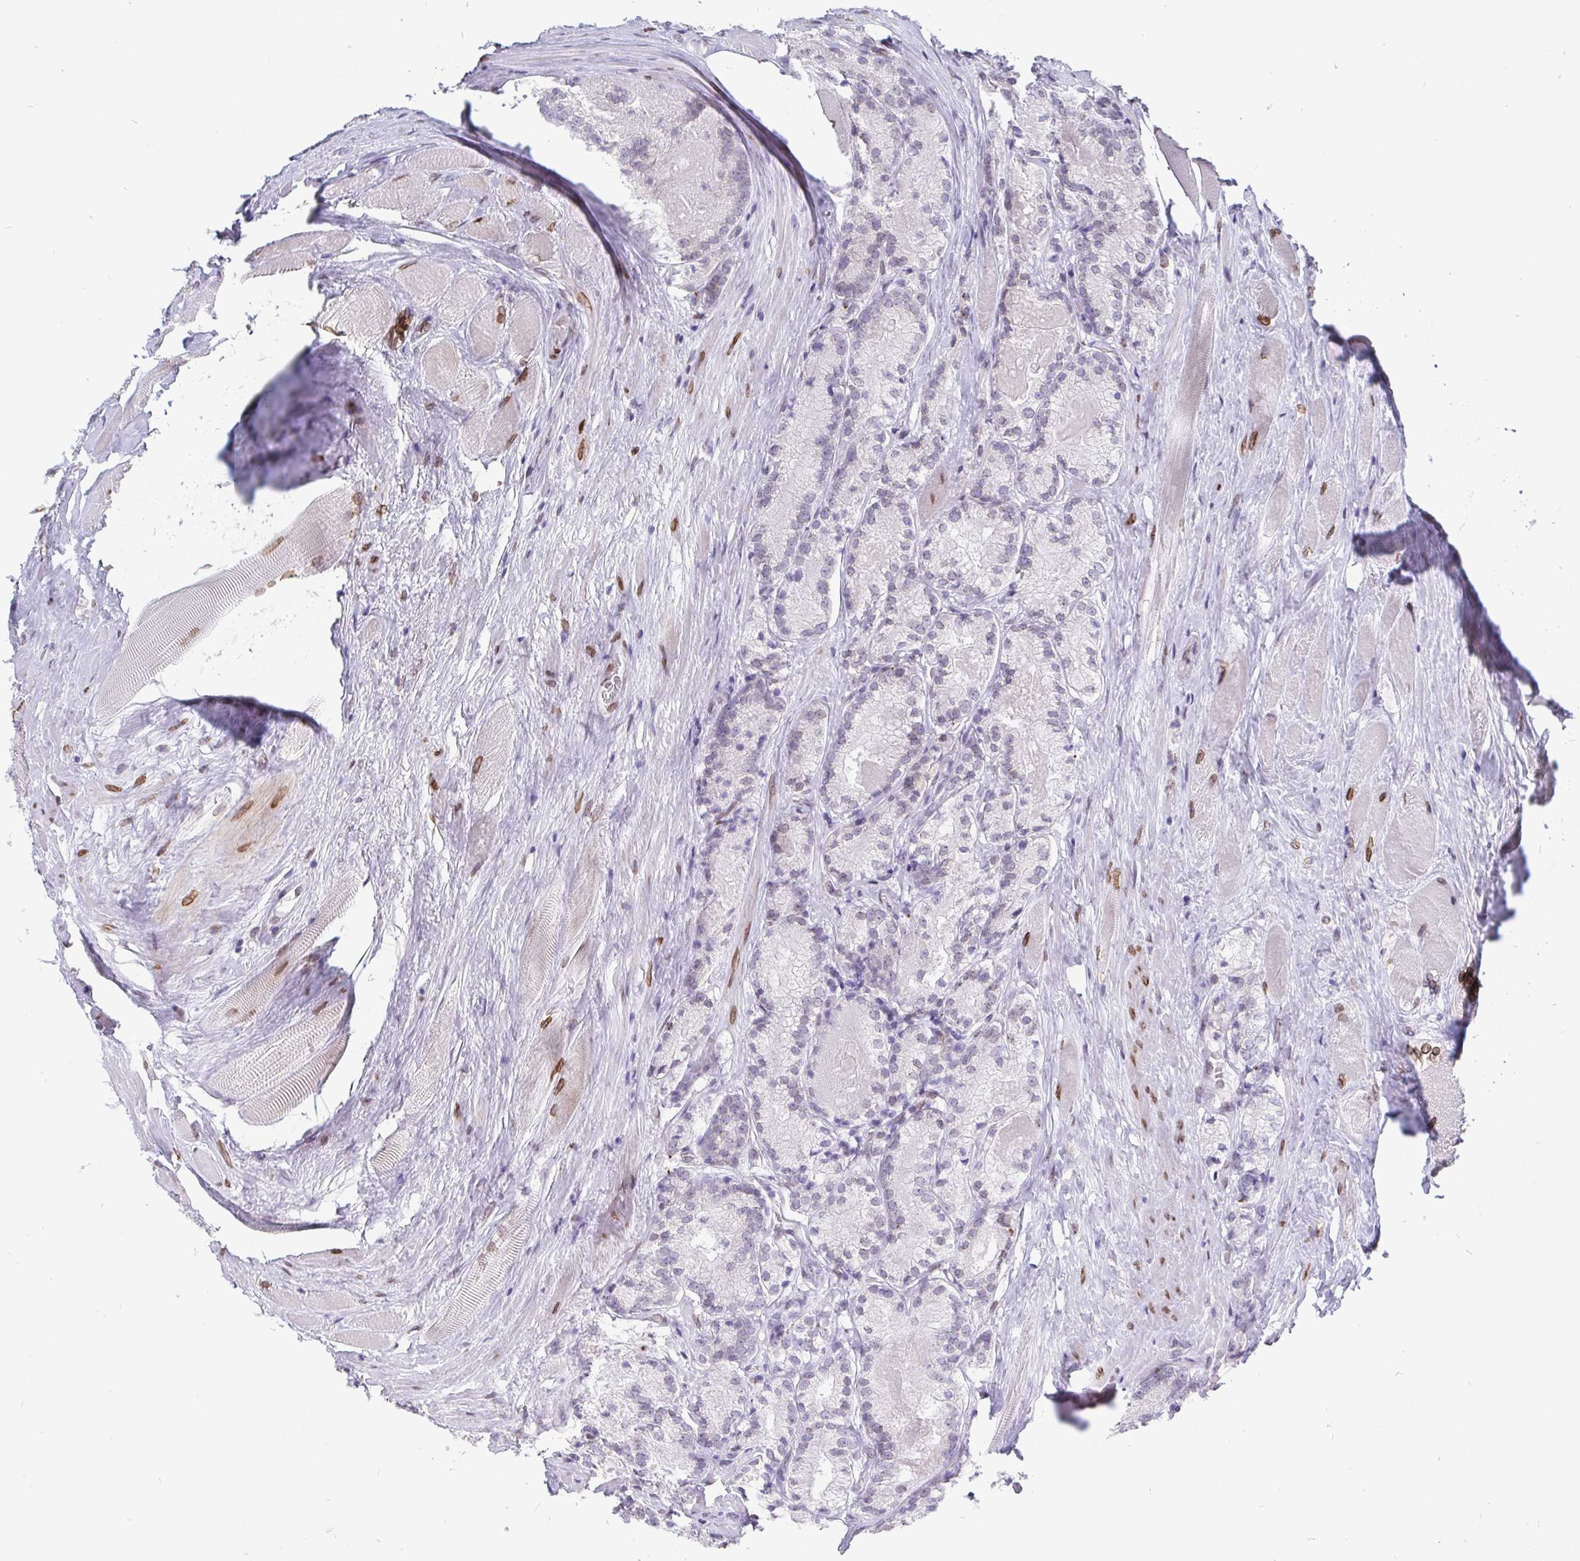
{"staining": {"intensity": "negative", "quantity": "none", "location": "none"}, "tissue": "prostate cancer", "cell_type": "Tumor cells", "image_type": "cancer", "snomed": [{"axis": "morphology", "description": "Adenocarcinoma, NOS"}, {"axis": "morphology", "description": "Adenocarcinoma, Low grade"}, {"axis": "topography", "description": "Prostate"}], "caption": "This is an immunohistochemistry (IHC) micrograph of adenocarcinoma (prostate). There is no staining in tumor cells.", "gene": "EMD", "patient": {"sex": "male", "age": 68}}